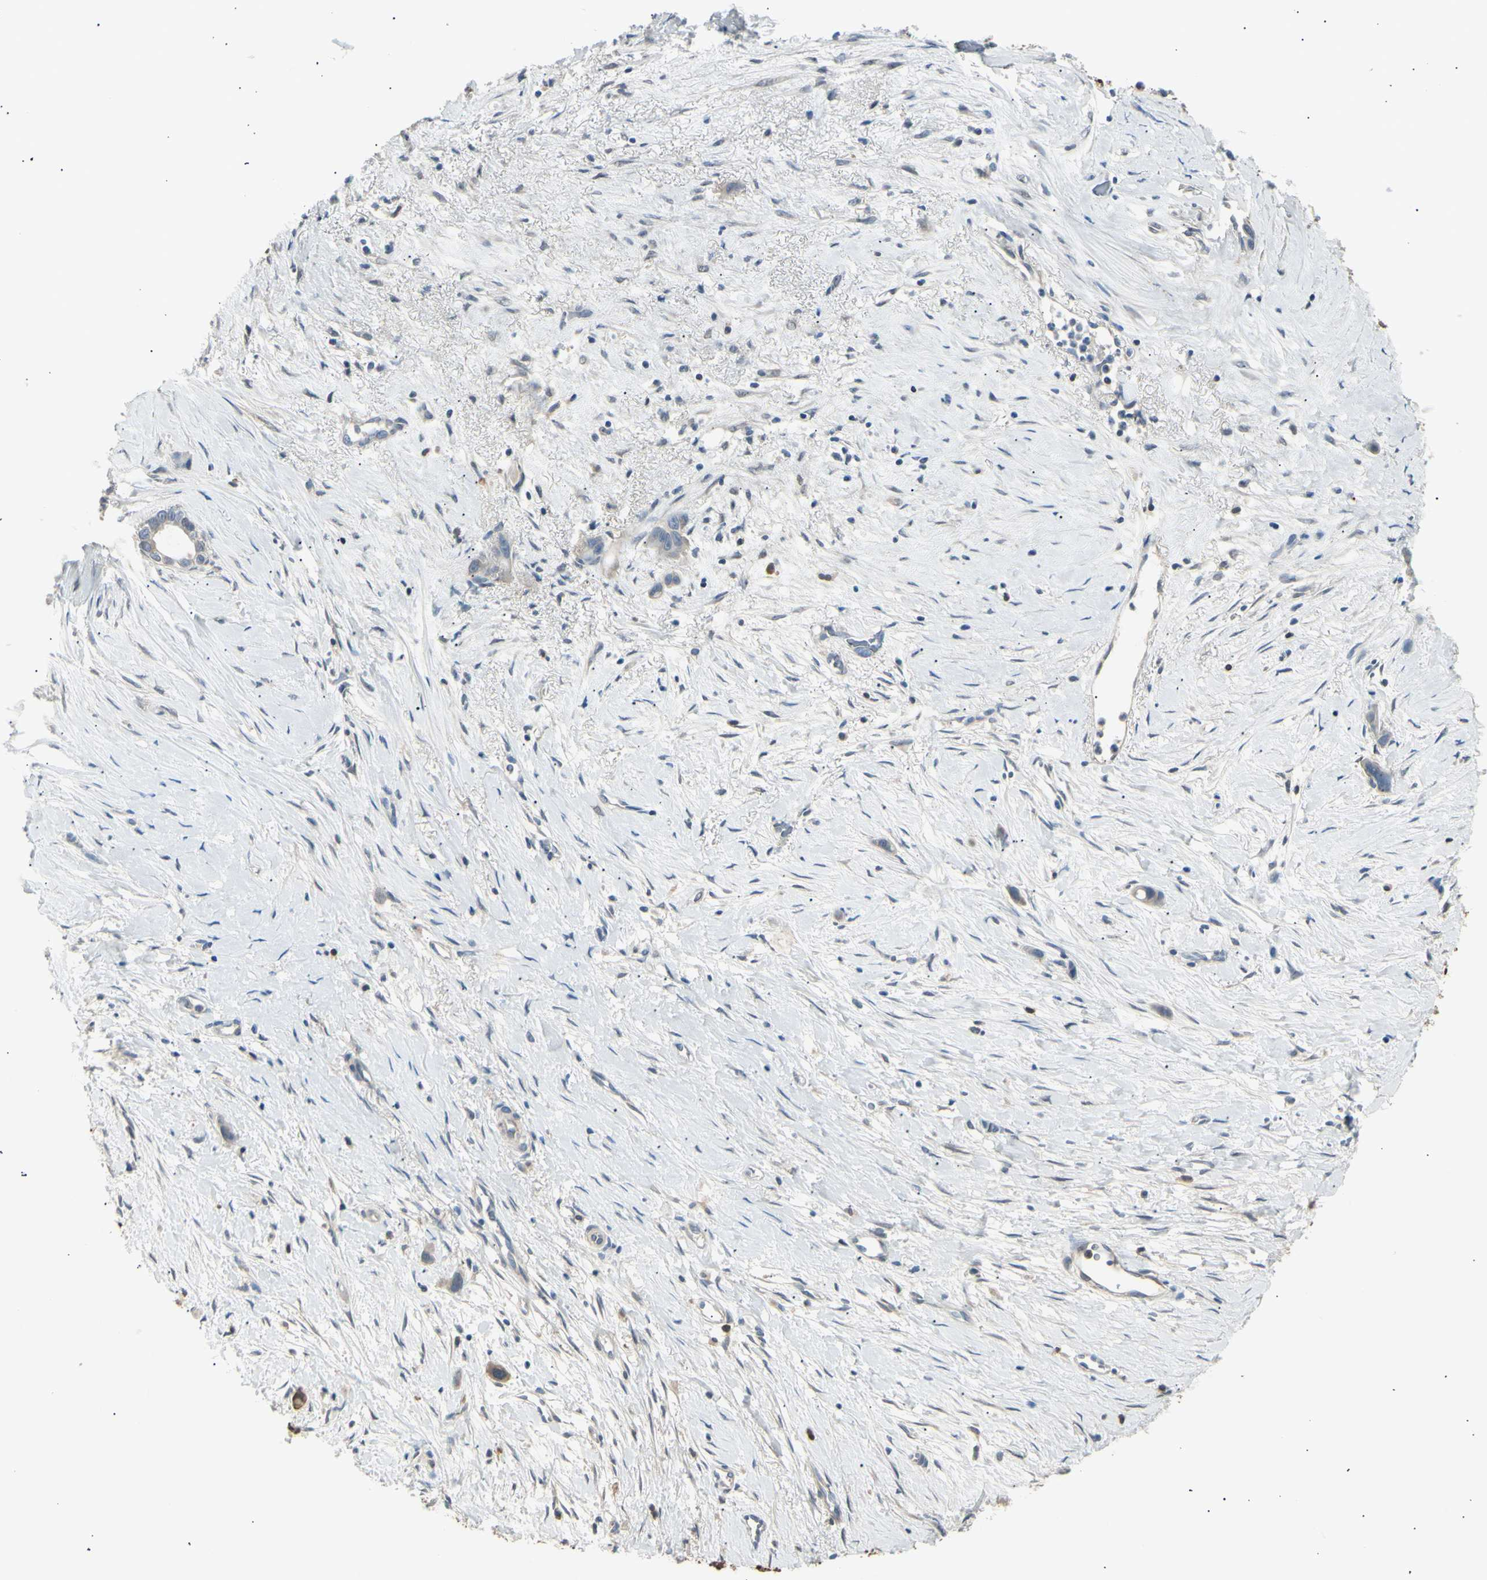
{"staining": {"intensity": "weak", "quantity": ">75%", "location": "cytoplasmic/membranous"}, "tissue": "liver cancer", "cell_type": "Tumor cells", "image_type": "cancer", "snomed": [{"axis": "morphology", "description": "Cholangiocarcinoma"}, {"axis": "topography", "description": "Liver"}], "caption": "Protein expression analysis of liver cholangiocarcinoma reveals weak cytoplasmic/membranous staining in approximately >75% of tumor cells.", "gene": "LHPP", "patient": {"sex": "female", "age": 65}}